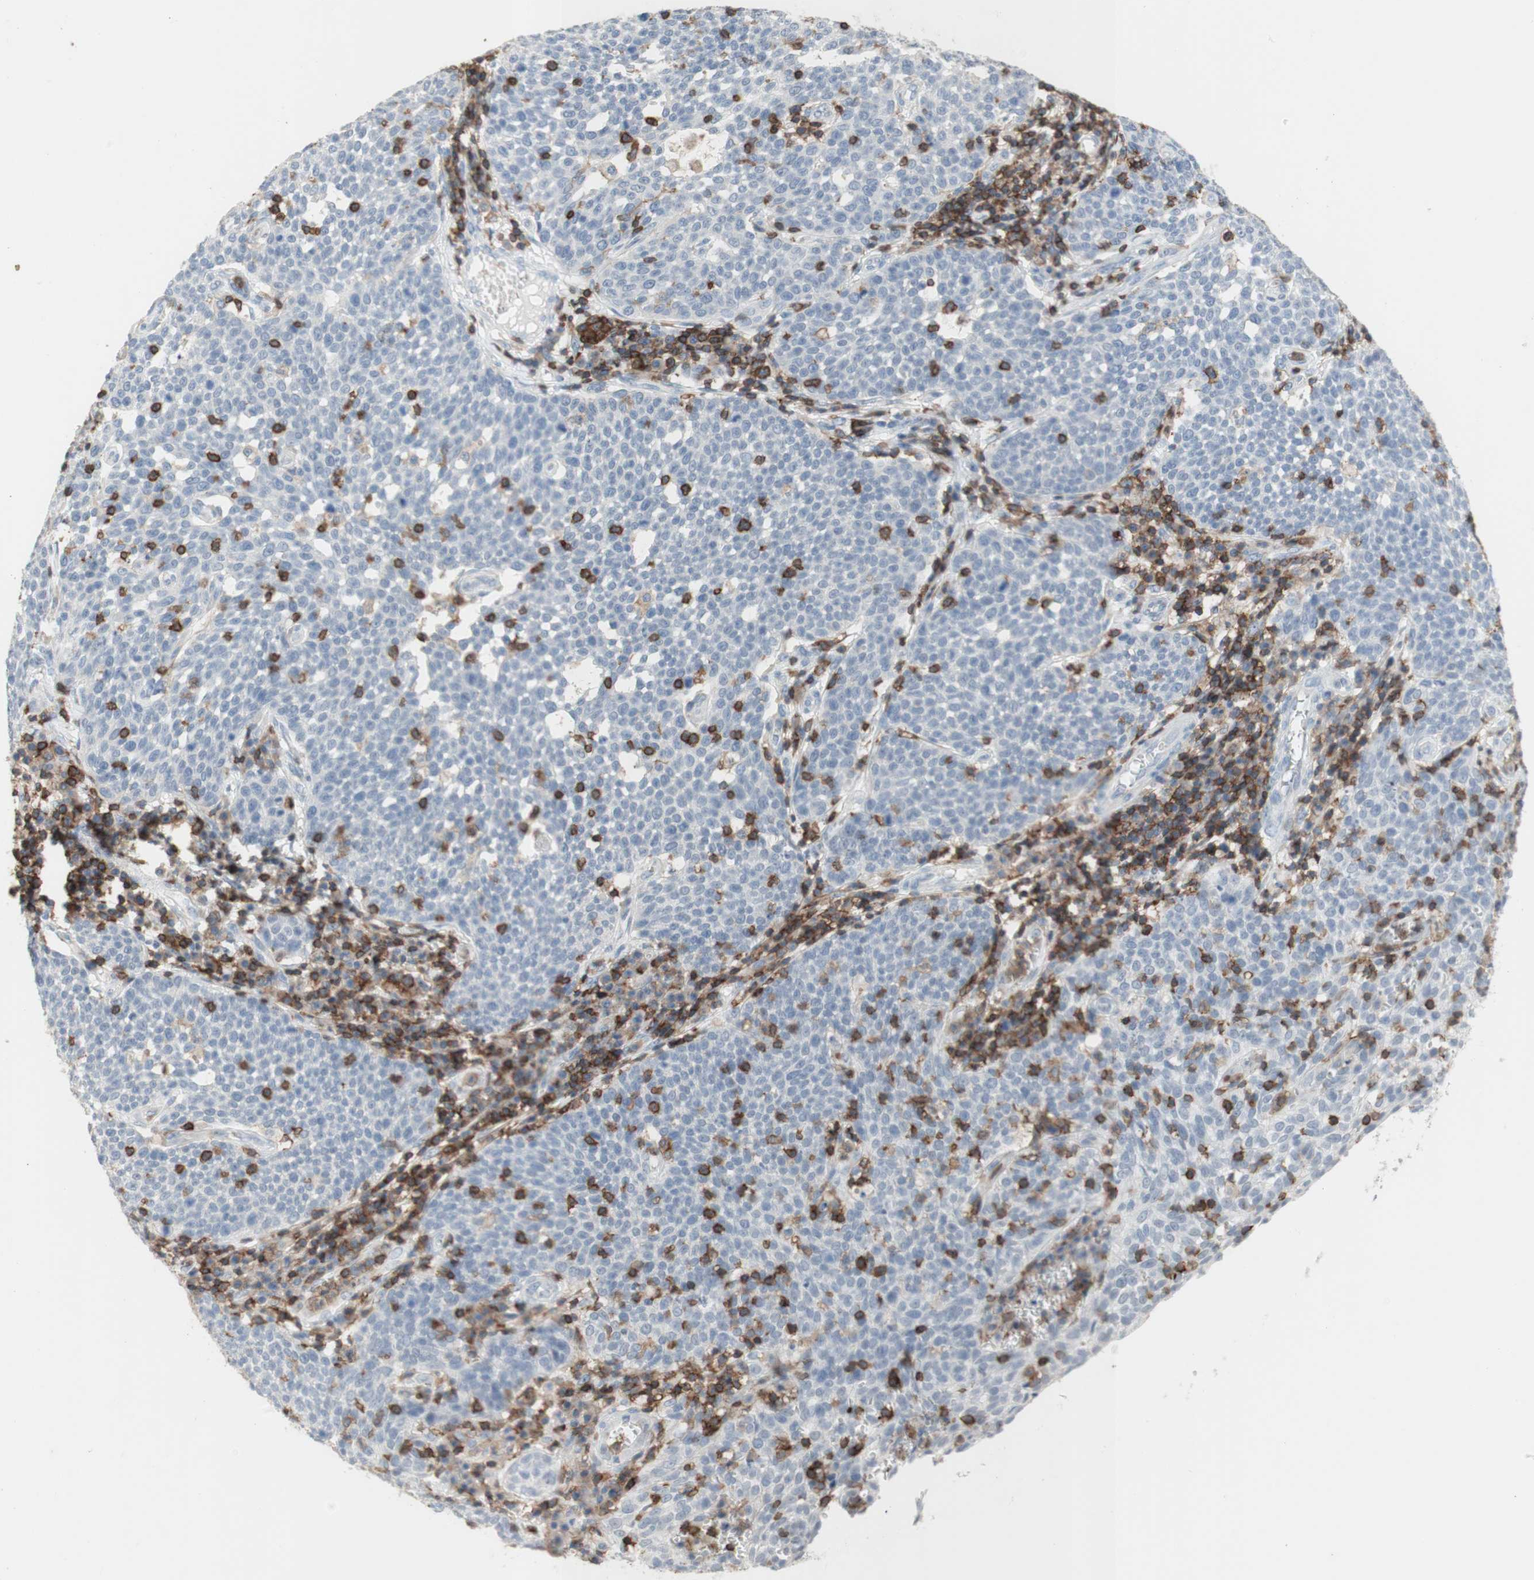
{"staining": {"intensity": "negative", "quantity": "none", "location": "none"}, "tissue": "cervical cancer", "cell_type": "Tumor cells", "image_type": "cancer", "snomed": [{"axis": "morphology", "description": "Squamous cell carcinoma, NOS"}, {"axis": "topography", "description": "Cervix"}], "caption": "DAB (3,3'-diaminobenzidine) immunohistochemical staining of human cervical cancer reveals no significant expression in tumor cells.", "gene": "SPINK6", "patient": {"sex": "female", "age": 34}}